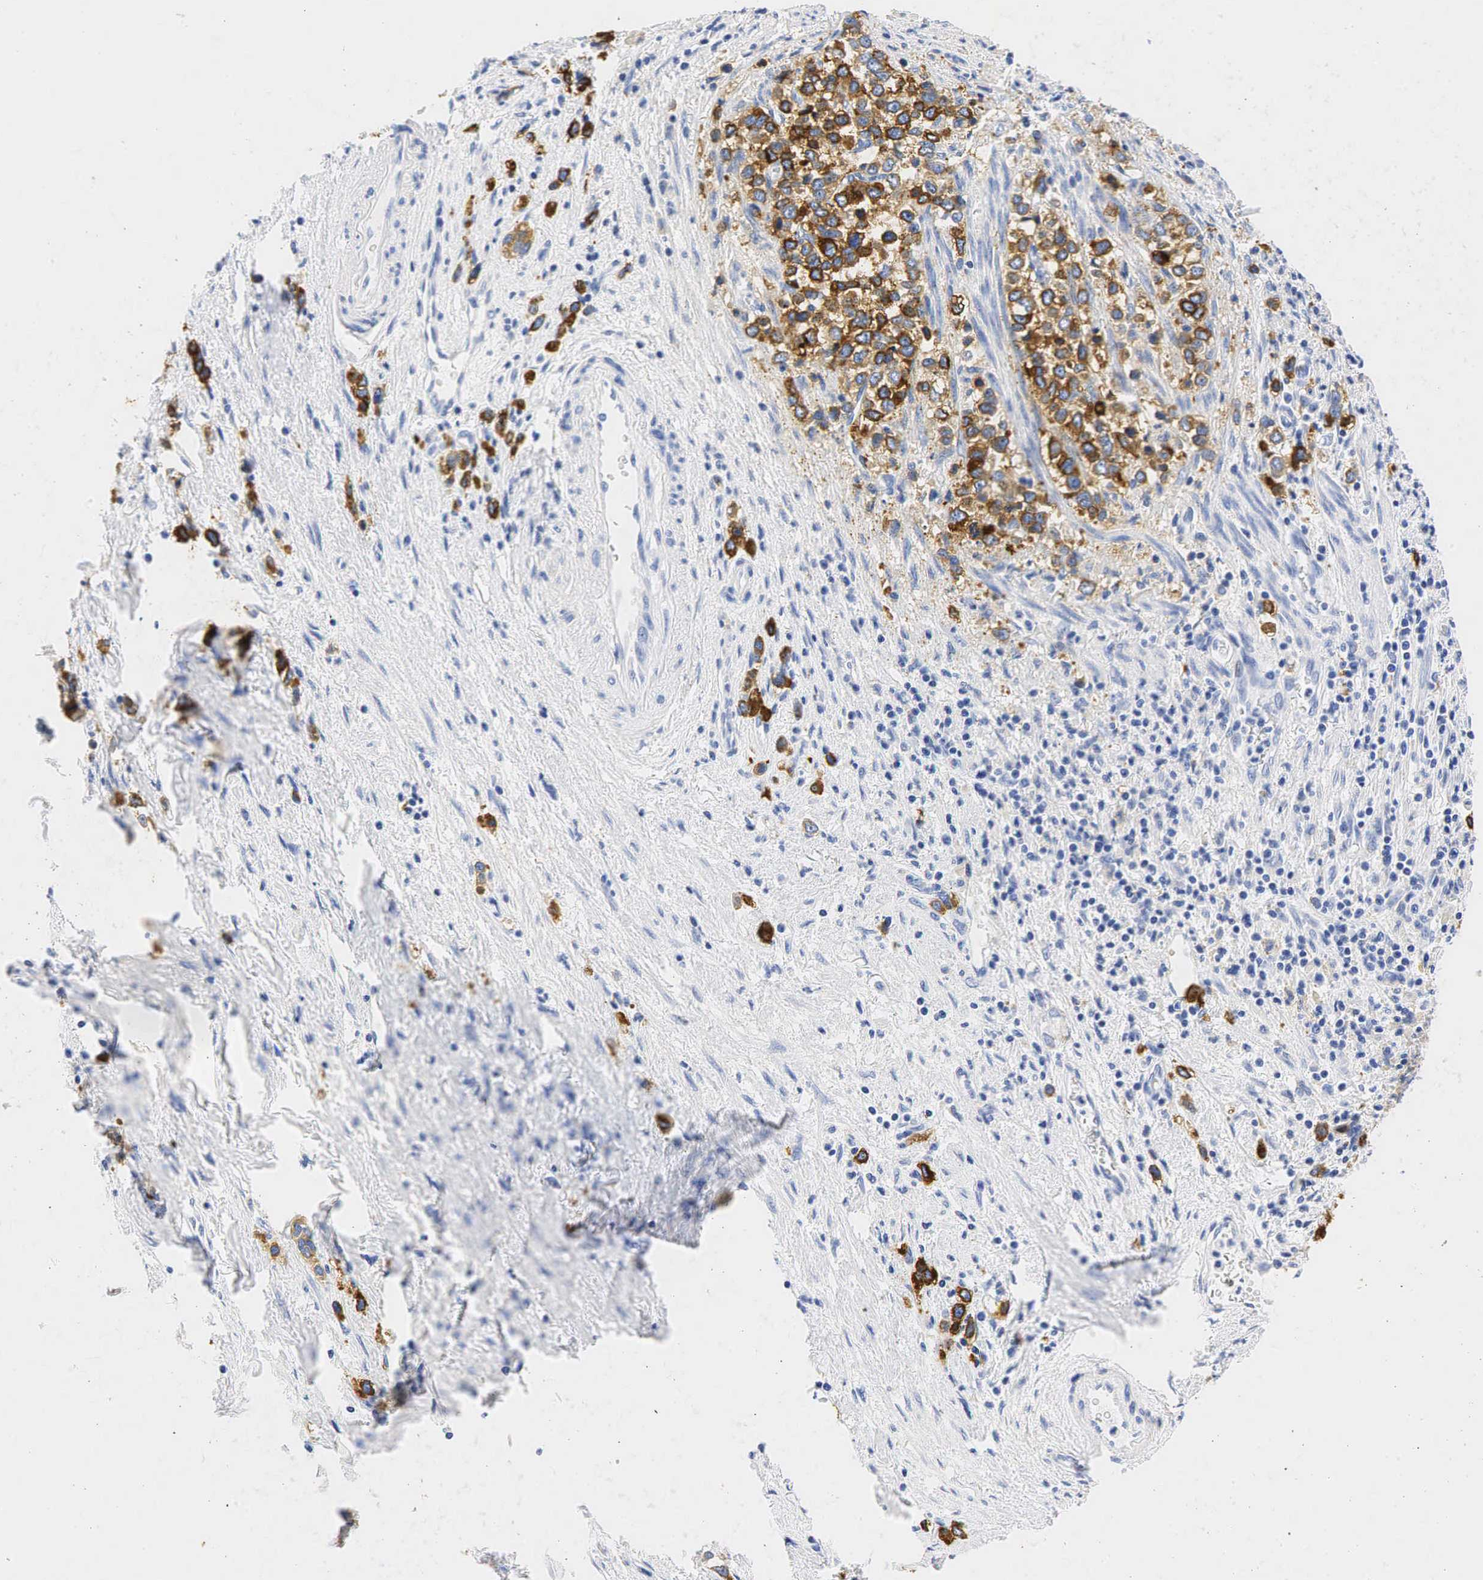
{"staining": {"intensity": "moderate", "quantity": ">75%", "location": "cytoplasmic/membranous"}, "tissue": "stomach cancer", "cell_type": "Tumor cells", "image_type": "cancer", "snomed": [{"axis": "morphology", "description": "Adenocarcinoma, NOS"}, {"axis": "topography", "description": "Stomach, upper"}], "caption": "Protein expression analysis of human stomach adenocarcinoma reveals moderate cytoplasmic/membranous staining in about >75% of tumor cells.", "gene": "SYP", "patient": {"sex": "male", "age": 76}}